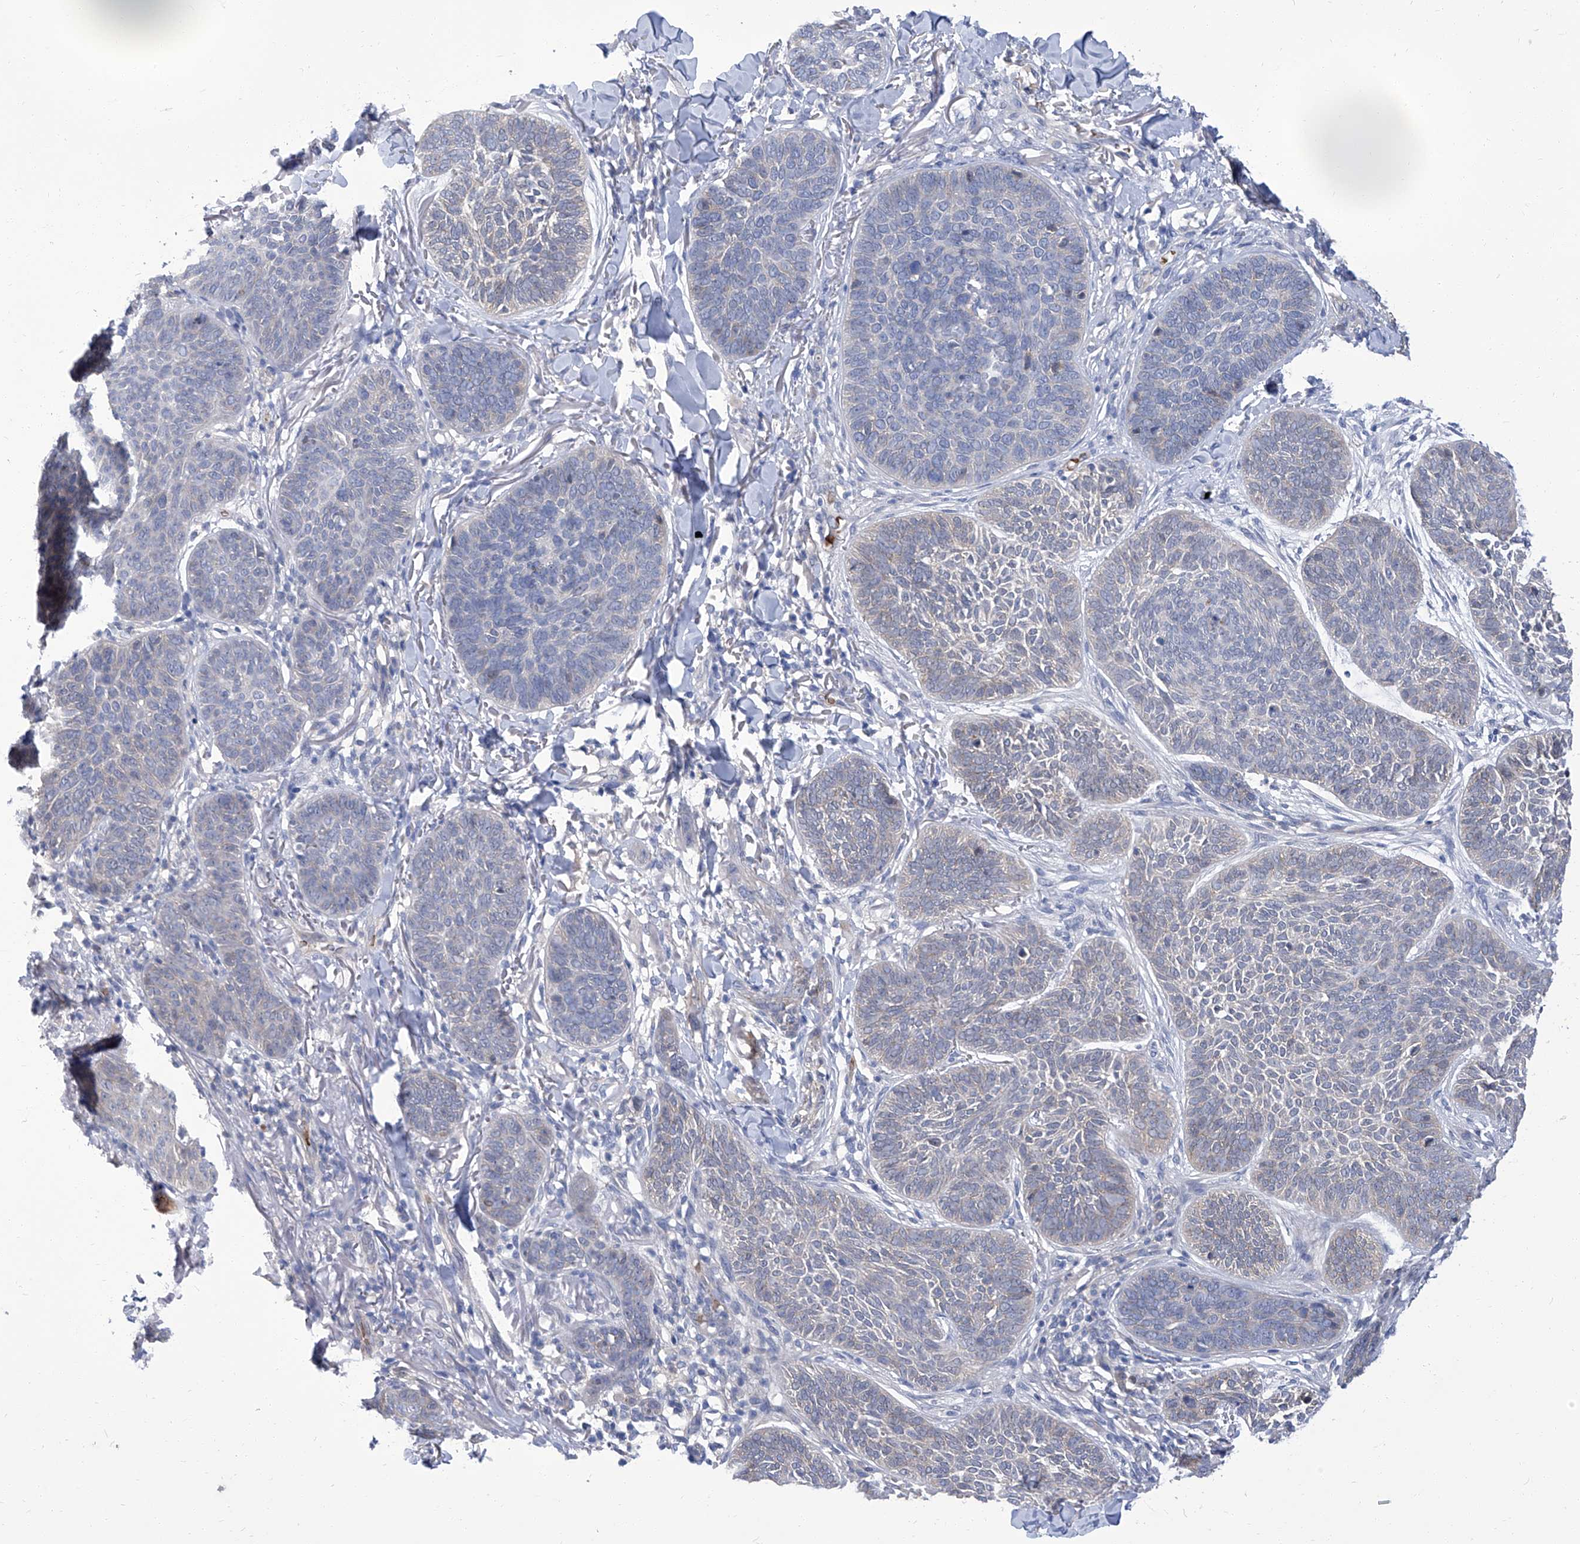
{"staining": {"intensity": "negative", "quantity": "none", "location": "none"}, "tissue": "skin cancer", "cell_type": "Tumor cells", "image_type": "cancer", "snomed": [{"axis": "morphology", "description": "Basal cell carcinoma"}, {"axis": "topography", "description": "Skin"}], "caption": "Basal cell carcinoma (skin) stained for a protein using IHC reveals no expression tumor cells.", "gene": "PARD3", "patient": {"sex": "male", "age": 85}}